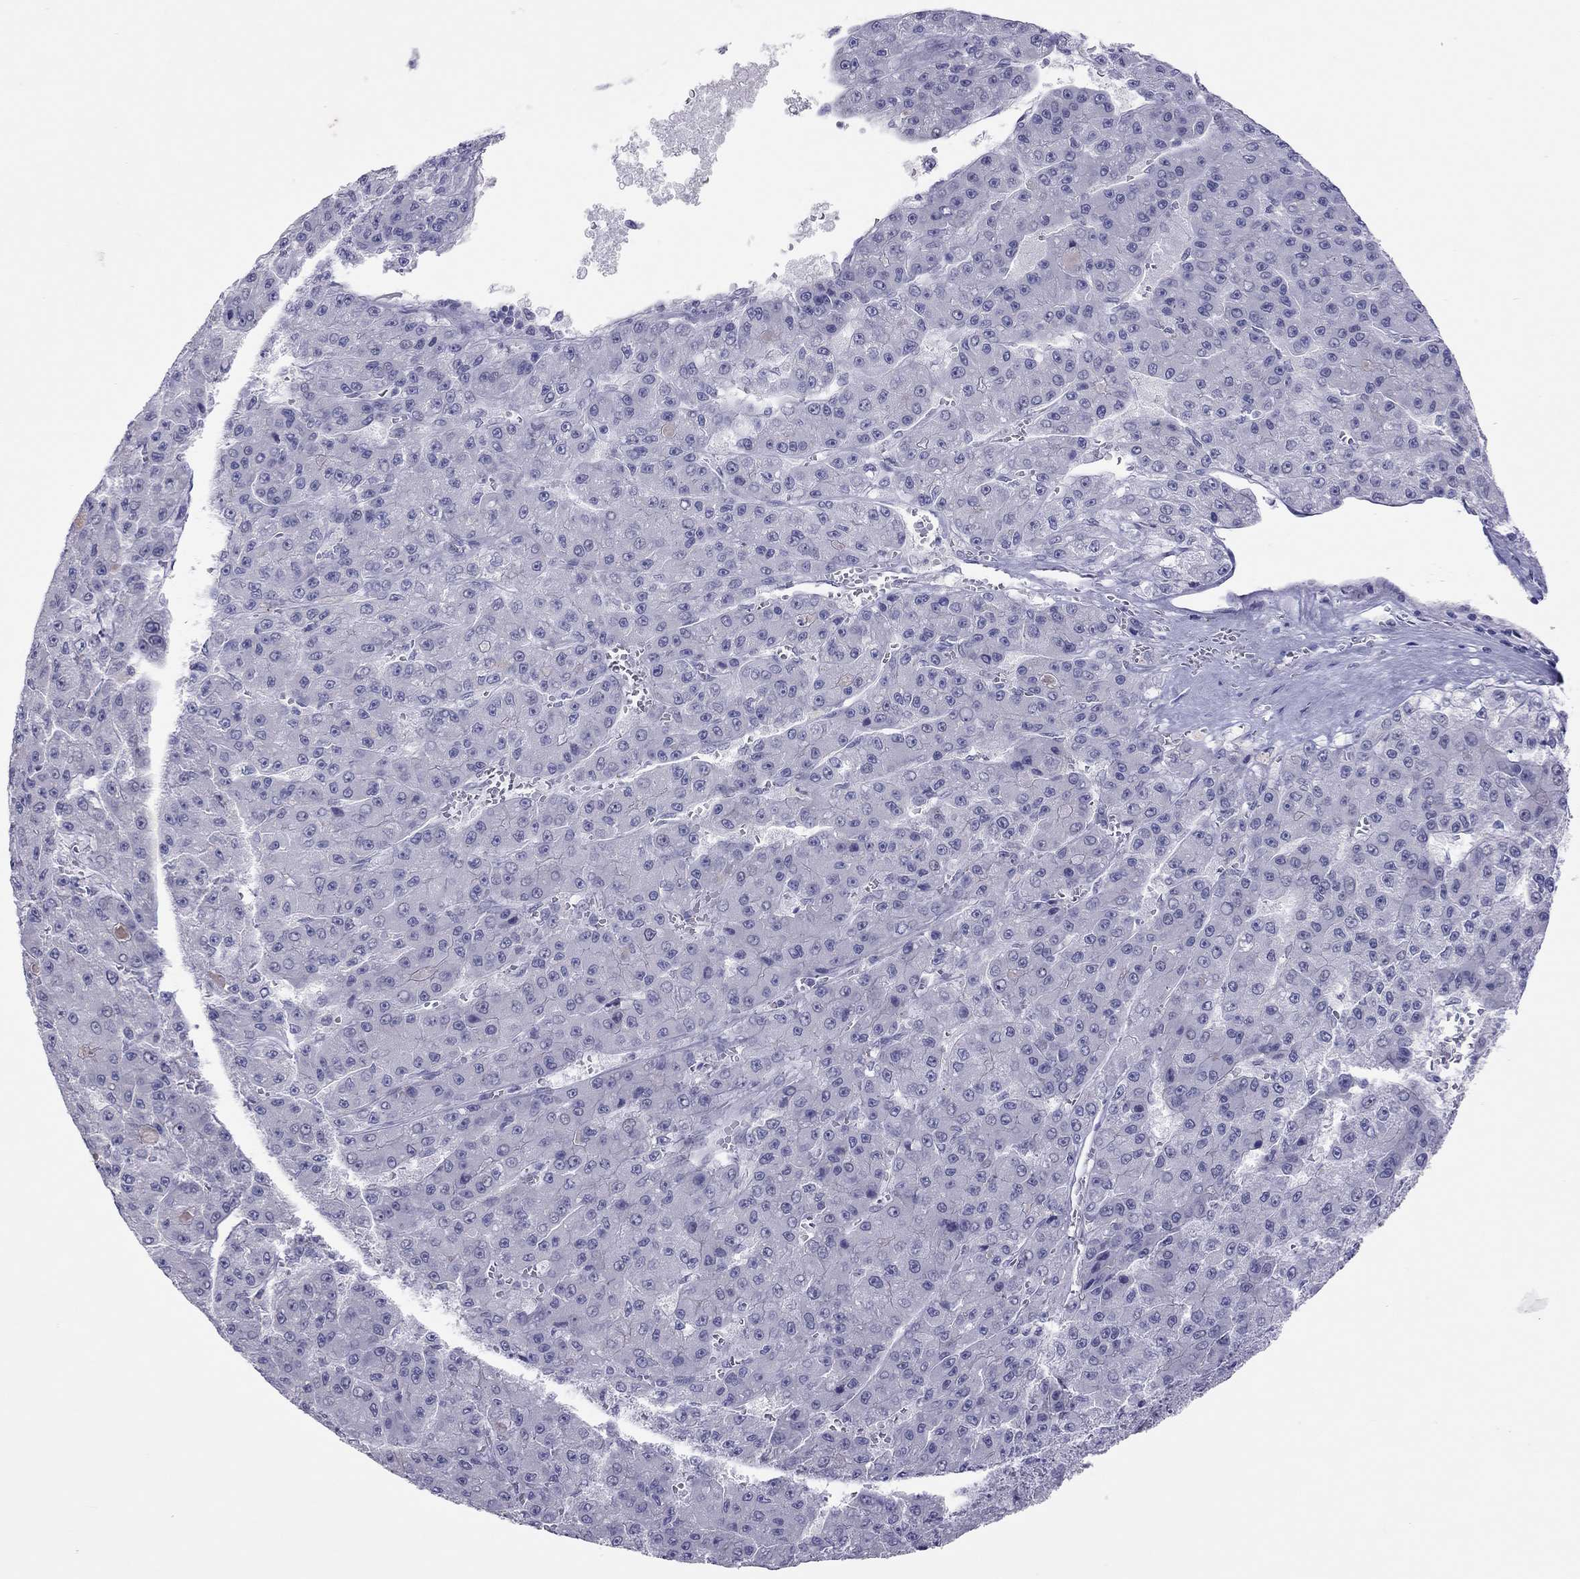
{"staining": {"intensity": "negative", "quantity": "none", "location": "none"}, "tissue": "liver cancer", "cell_type": "Tumor cells", "image_type": "cancer", "snomed": [{"axis": "morphology", "description": "Carcinoma, Hepatocellular, NOS"}, {"axis": "topography", "description": "Liver"}], "caption": "IHC of human liver cancer (hepatocellular carcinoma) displays no expression in tumor cells.", "gene": "JHY", "patient": {"sex": "male", "age": 70}}